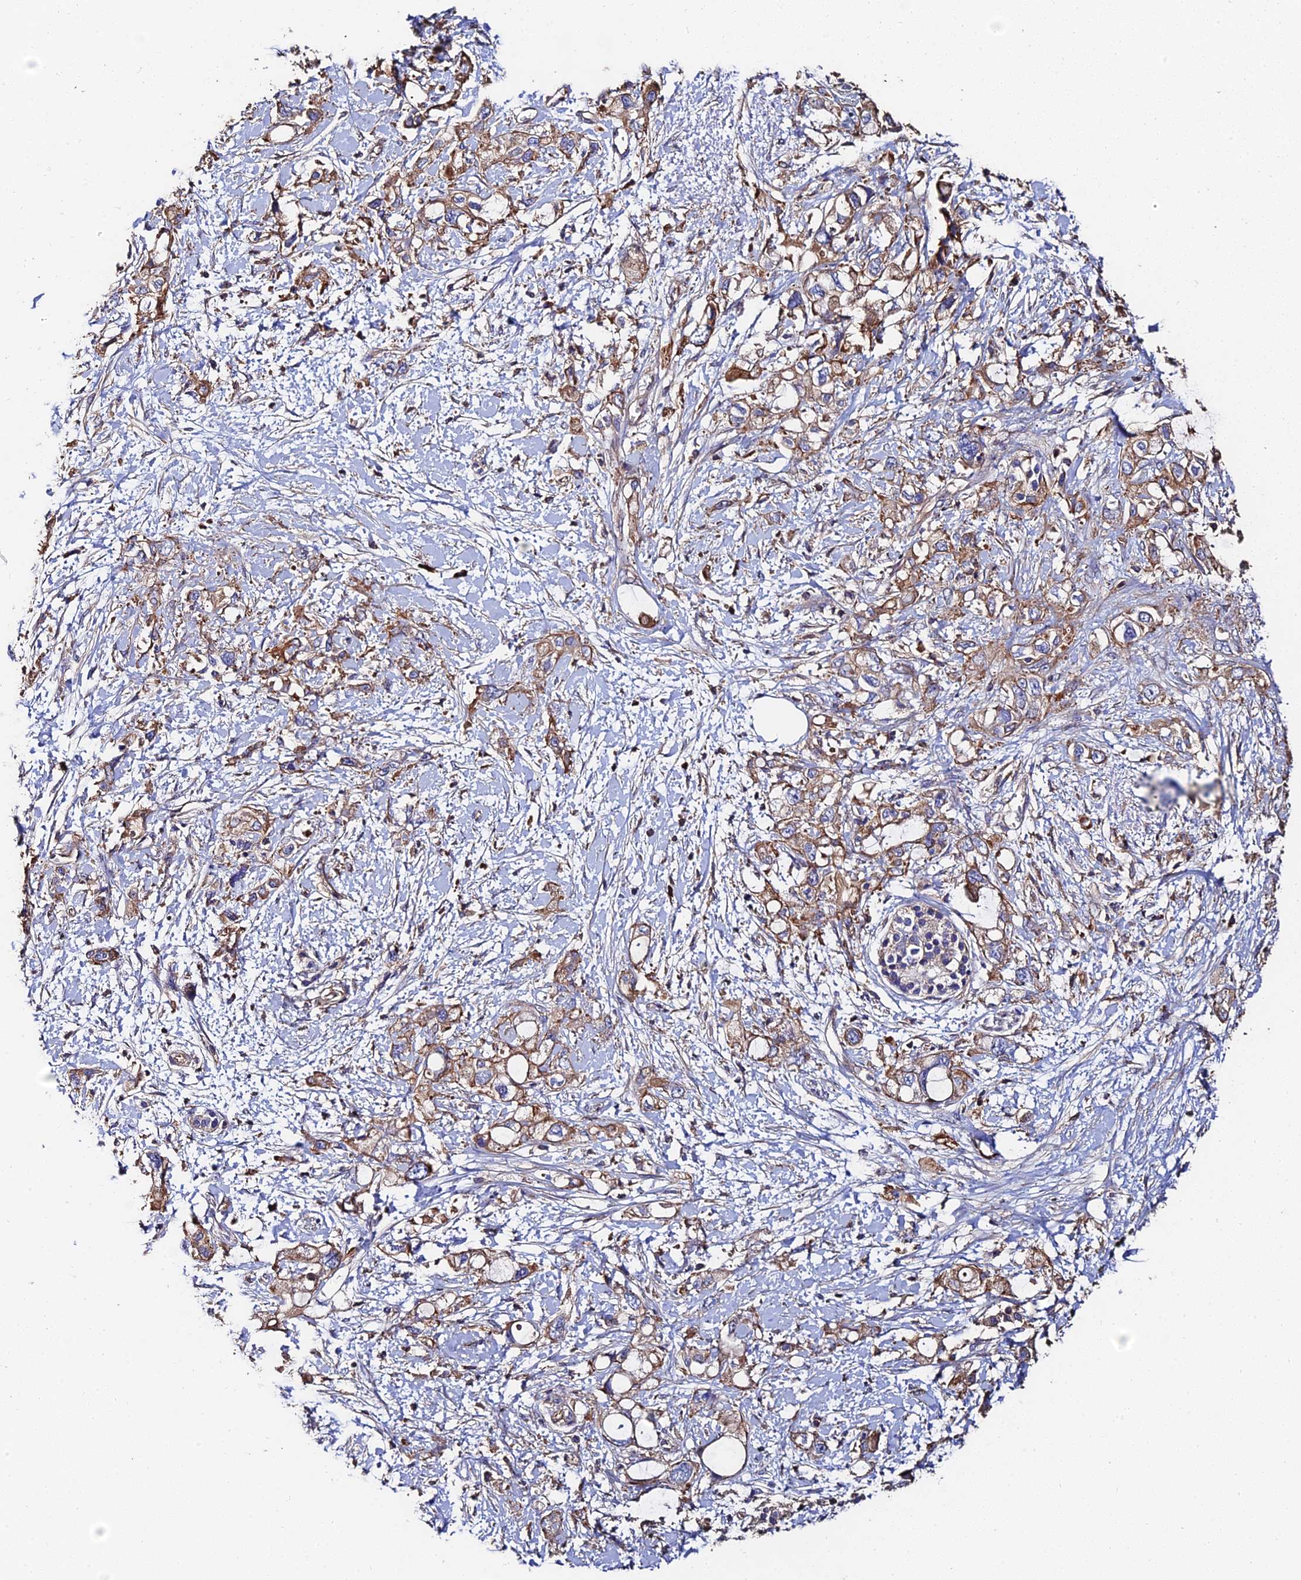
{"staining": {"intensity": "moderate", "quantity": "25%-75%", "location": "cytoplasmic/membranous"}, "tissue": "pancreatic cancer", "cell_type": "Tumor cells", "image_type": "cancer", "snomed": [{"axis": "morphology", "description": "Adenocarcinoma, NOS"}, {"axis": "topography", "description": "Pancreas"}], "caption": "The immunohistochemical stain highlights moderate cytoplasmic/membranous staining in tumor cells of adenocarcinoma (pancreatic) tissue.", "gene": "EXT1", "patient": {"sex": "female", "age": 56}}